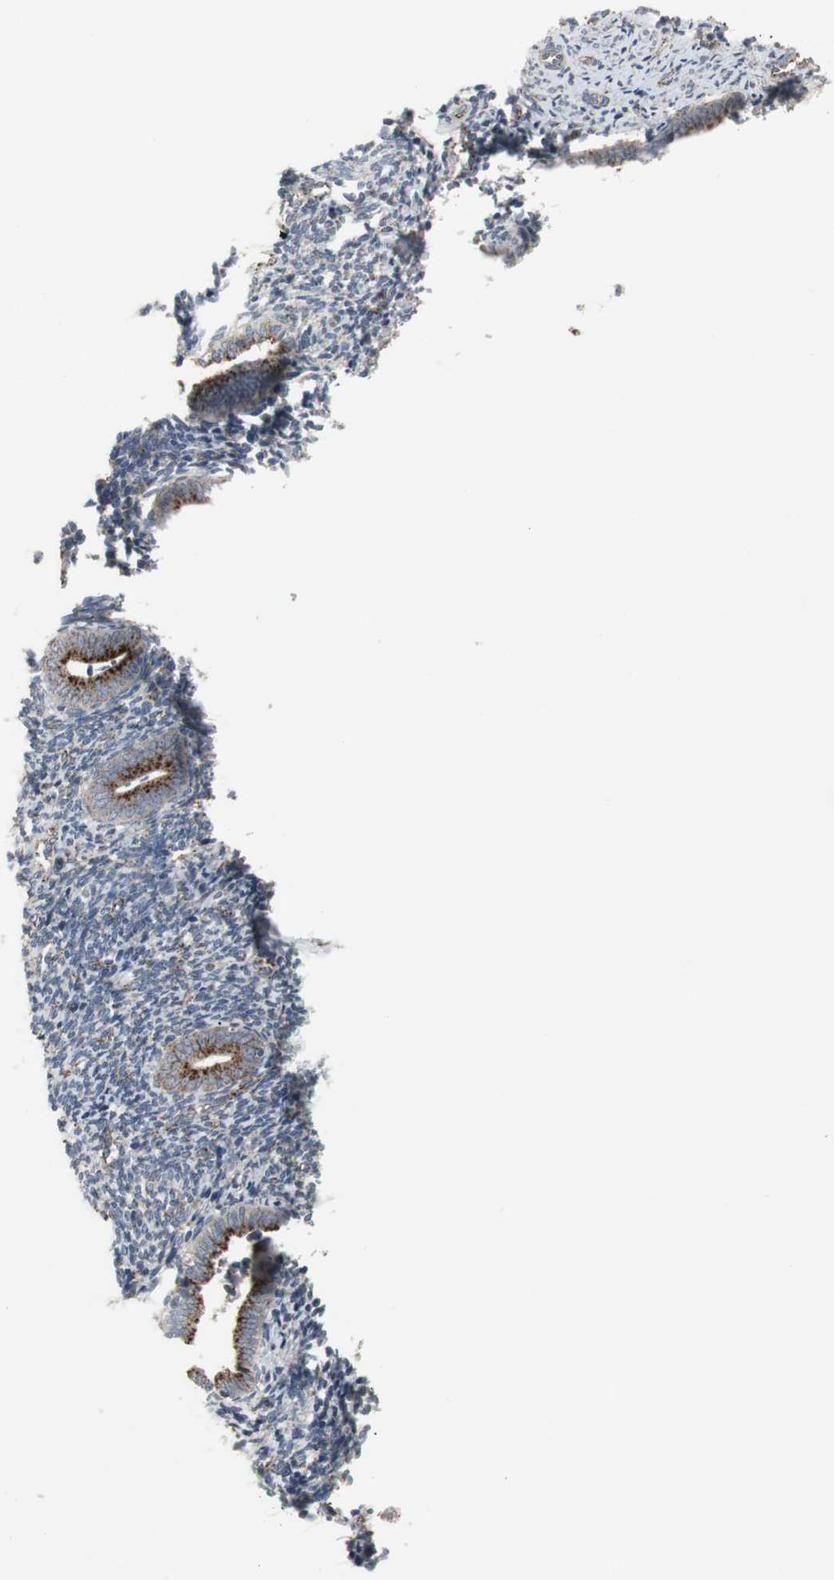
{"staining": {"intensity": "moderate", "quantity": "<25%", "location": "cytoplasmic/membranous"}, "tissue": "endometrium", "cell_type": "Cells in endometrial stroma", "image_type": "normal", "snomed": [{"axis": "morphology", "description": "Normal tissue, NOS"}, {"axis": "topography", "description": "Uterus"}, {"axis": "topography", "description": "Endometrium"}], "caption": "Immunohistochemical staining of unremarkable endometrium displays moderate cytoplasmic/membranous protein staining in about <25% of cells in endometrial stroma. (Stains: DAB (3,3'-diaminobenzidine) in brown, nuclei in blue, Microscopy: brightfield microscopy at high magnification).", "gene": "GBA1", "patient": {"sex": "female", "age": 33}}